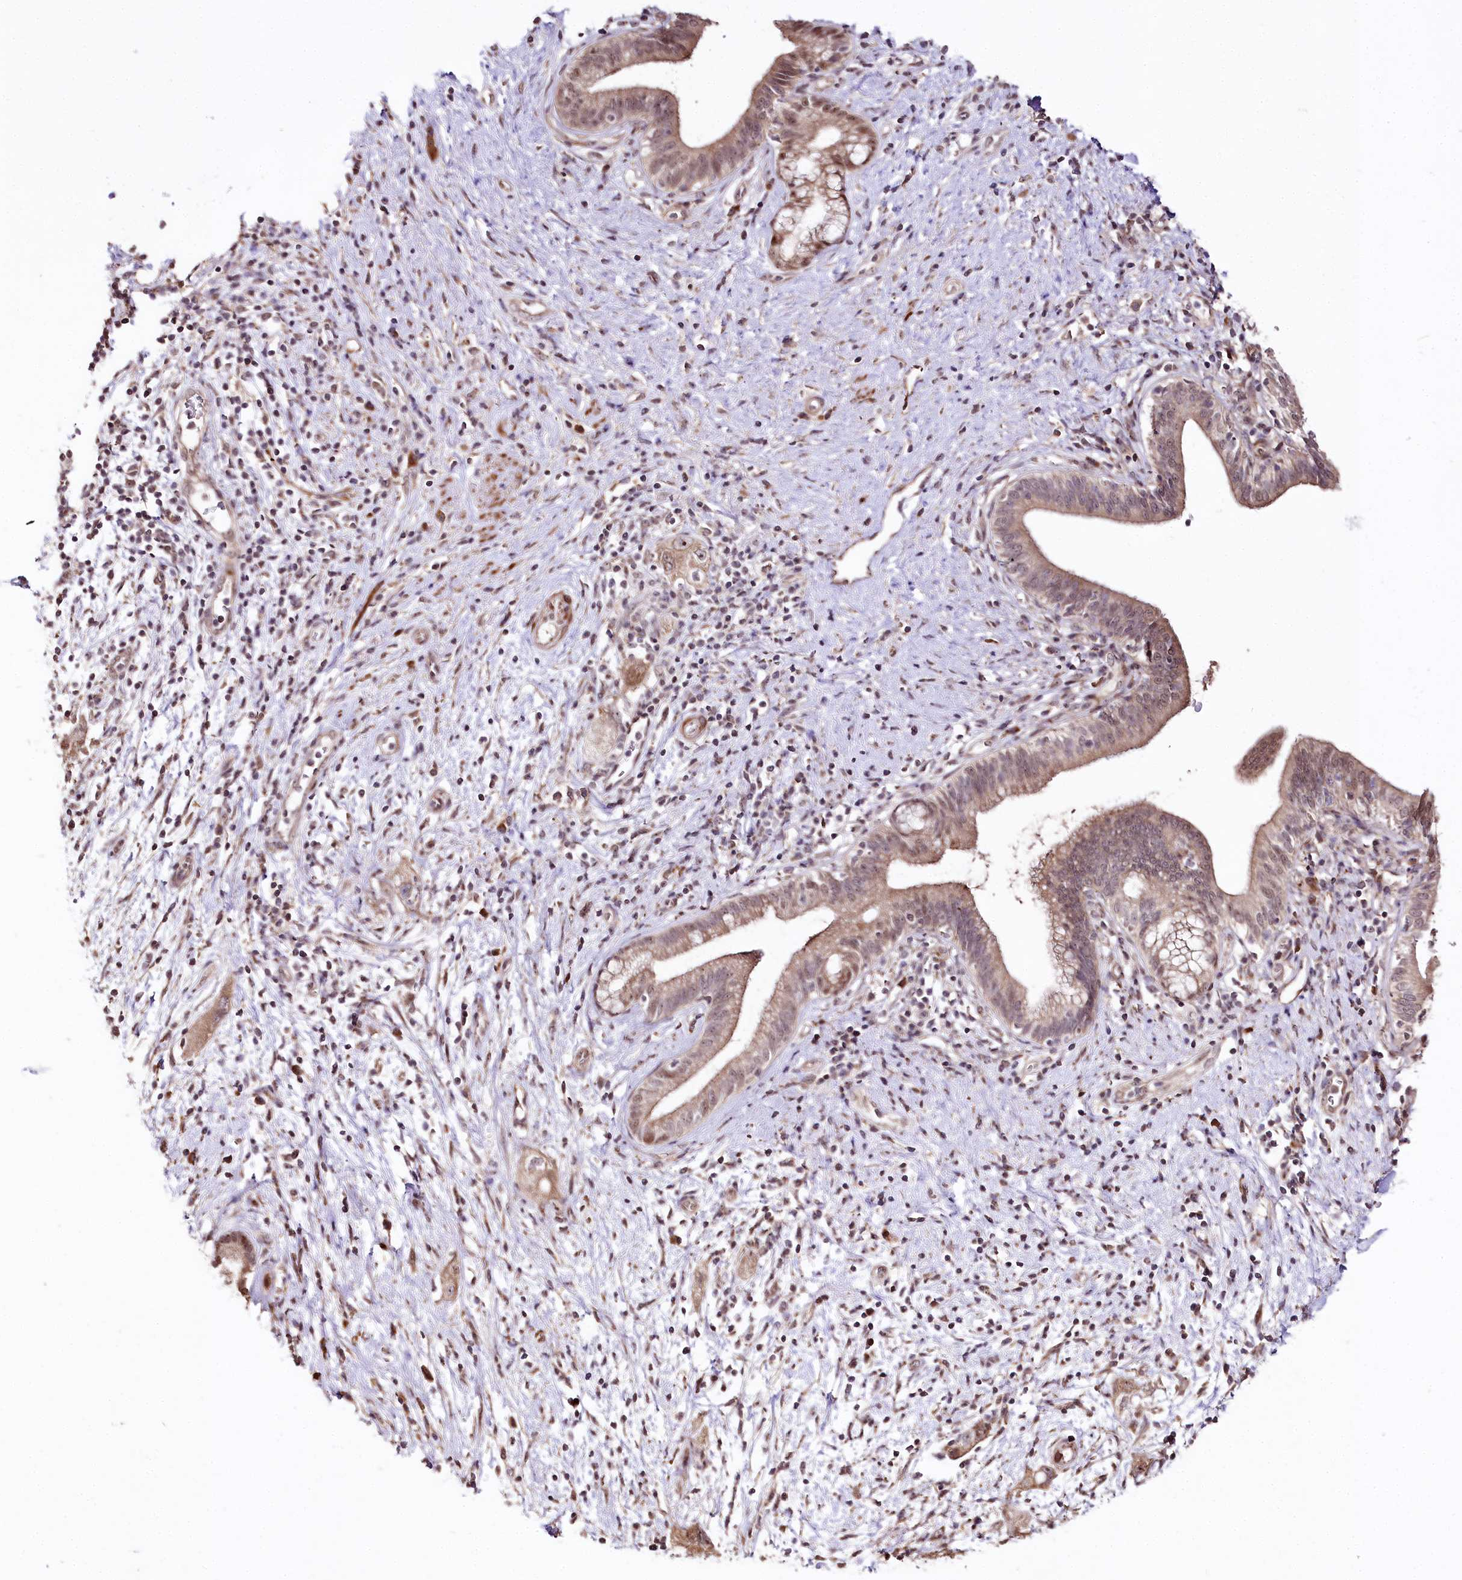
{"staining": {"intensity": "moderate", "quantity": ">75%", "location": "cytoplasmic/membranous"}, "tissue": "pancreatic cancer", "cell_type": "Tumor cells", "image_type": "cancer", "snomed": [{"axis": "morphology", "description": "Adenocarcinoma, NOS"}, {"axis": "topography", "description": "Pancreas"}], "caption": "Adenocarcinoma (pancreatic) tissue reveals moderate cytoplasmic/membranous staining in approximately >75% of tumor cells Ihc stains the protein of interest in brown and the nuclei are stained blue.", "gene": "DMP1", "patient": {"sex": "female", "age": 73}}